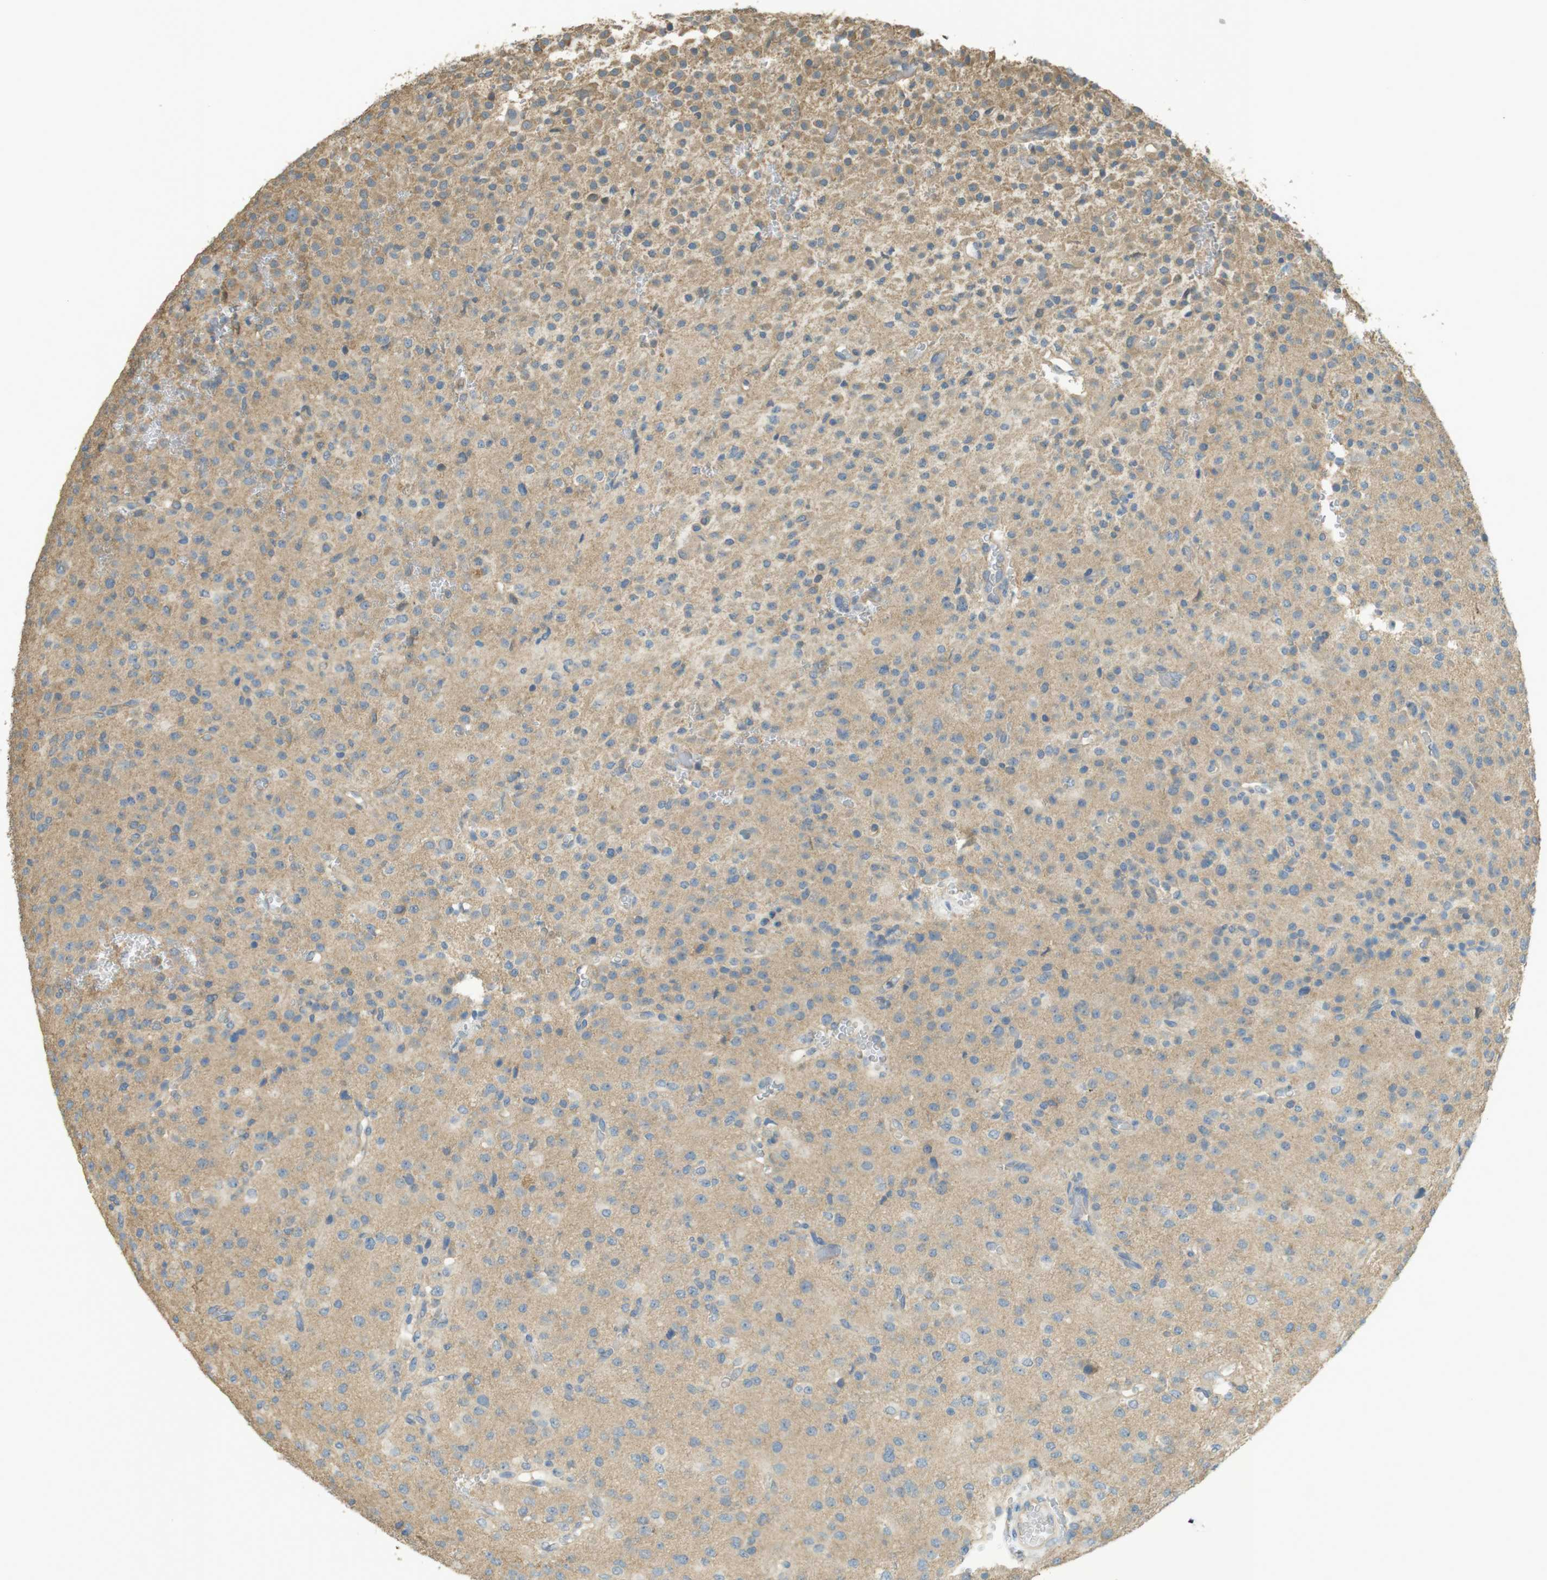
{"staining": {"intensity": "moderate", "quantity": "<25%", "location": "cytoplasmic/membranous"}, "tissue": "glioma", "cell_type": "Tumor cells", "image_type": "cancer", "snomed": [{"axis": "morphology", "description": "Glioma, malignant, Low grade"}, {"axis": "topography", "description": "Brain"}], "caption": "This photomicrograph exhibits immunohistochemistry staining of malignant low-grade glioma, with low moderate cytoplasmic/membranous positivity in about <25% of tumor cells.", "gene": "ZDHHC20", "patient": {"sex": "male", "age": 38}}